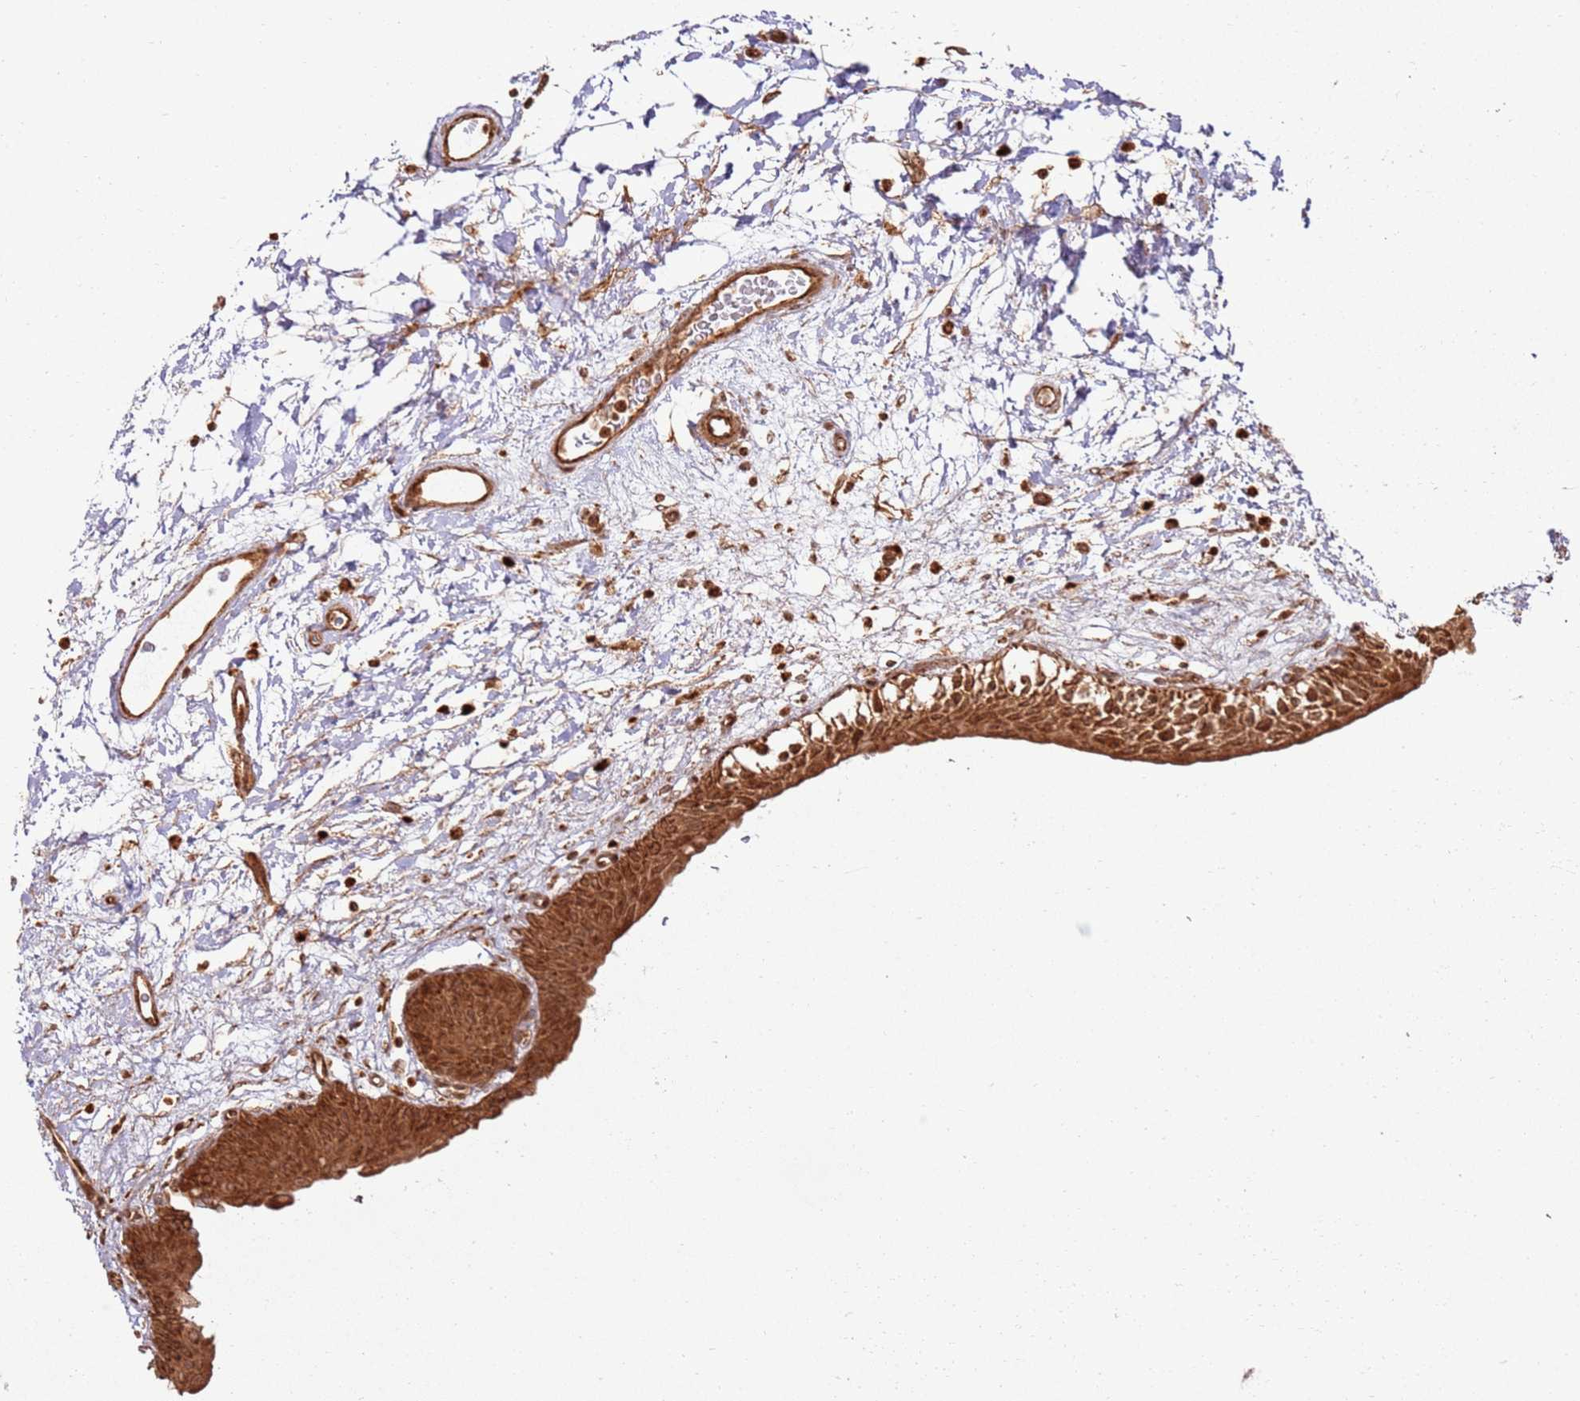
{"staining": {"intensity": "strong", "quantity": ">75%", "location": "cytoplasmic/membranous,nuclear"}, "tissue": "urinary bladder", "cell_type": "Urothelial cells", "image_type": "normal", "snomed": [{"axis": "morphology", "description": "Normal tissue, NOS"}, {"axis": "topography", "description": "Urinary bladder"}], "caption": "Immunohistochemistry (IHC) (DAB (3,3'-diaminobenzidine)) staining of benign urinary bladder displays strong cytoplasmic/membranous,nuclear protein expression in about >75% of urothelial cells. Using DAB (brown) and hematoxylin (blue) stains, captured at high magnification using brightfield microscopy.", "gene": "TBC1D13", "patient": {"sex": "male", "age": 83}}